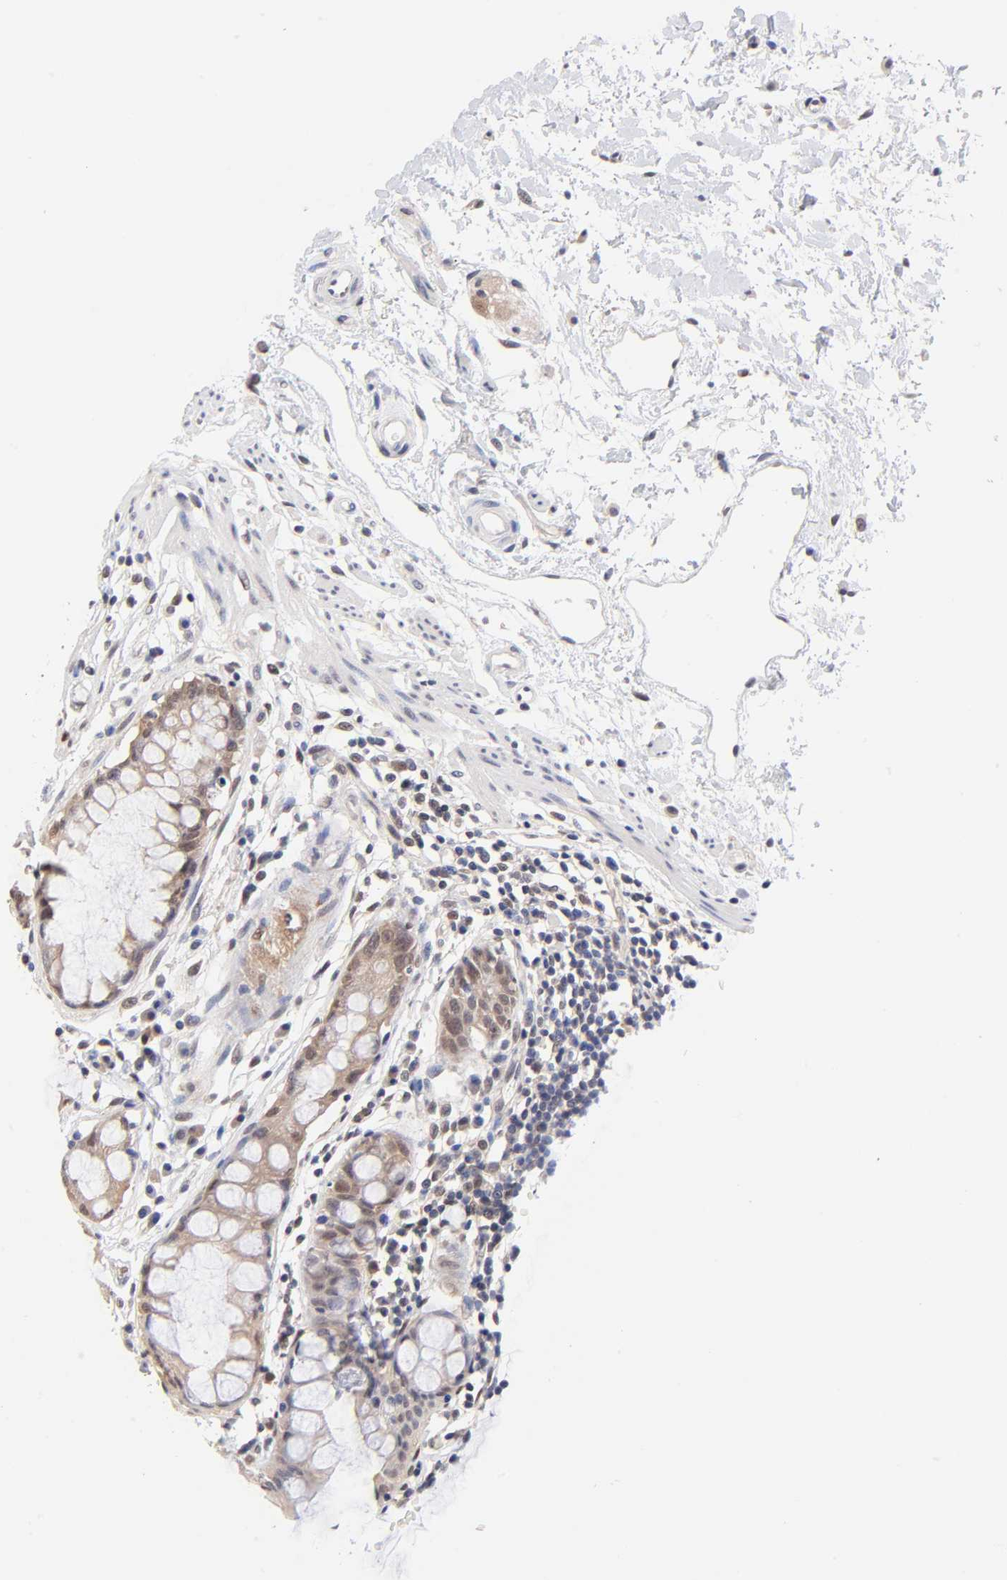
{"staining": {"intensity": "weak", "quantity": "<25%", "location": "cytoplasmic/membranous,nuclear"}, "tissue": "rectum", "cell_type": "Glandular cells", "image_type": "normal", "snomed": [{"axis": "morphology", "description": "Normal tissue, NOS"}, {"axis": "morphology", "description": "Adenocarcinoma, NOS"}, {"axis": "topography", "description": "Rectum"}], "caption": "Image shows no significant protein positivity in glandular cells of benign rectum. Nuclei are stained in blue.", "gene": "TXNL1", "patient": {"sex": "female", "age": 65}}